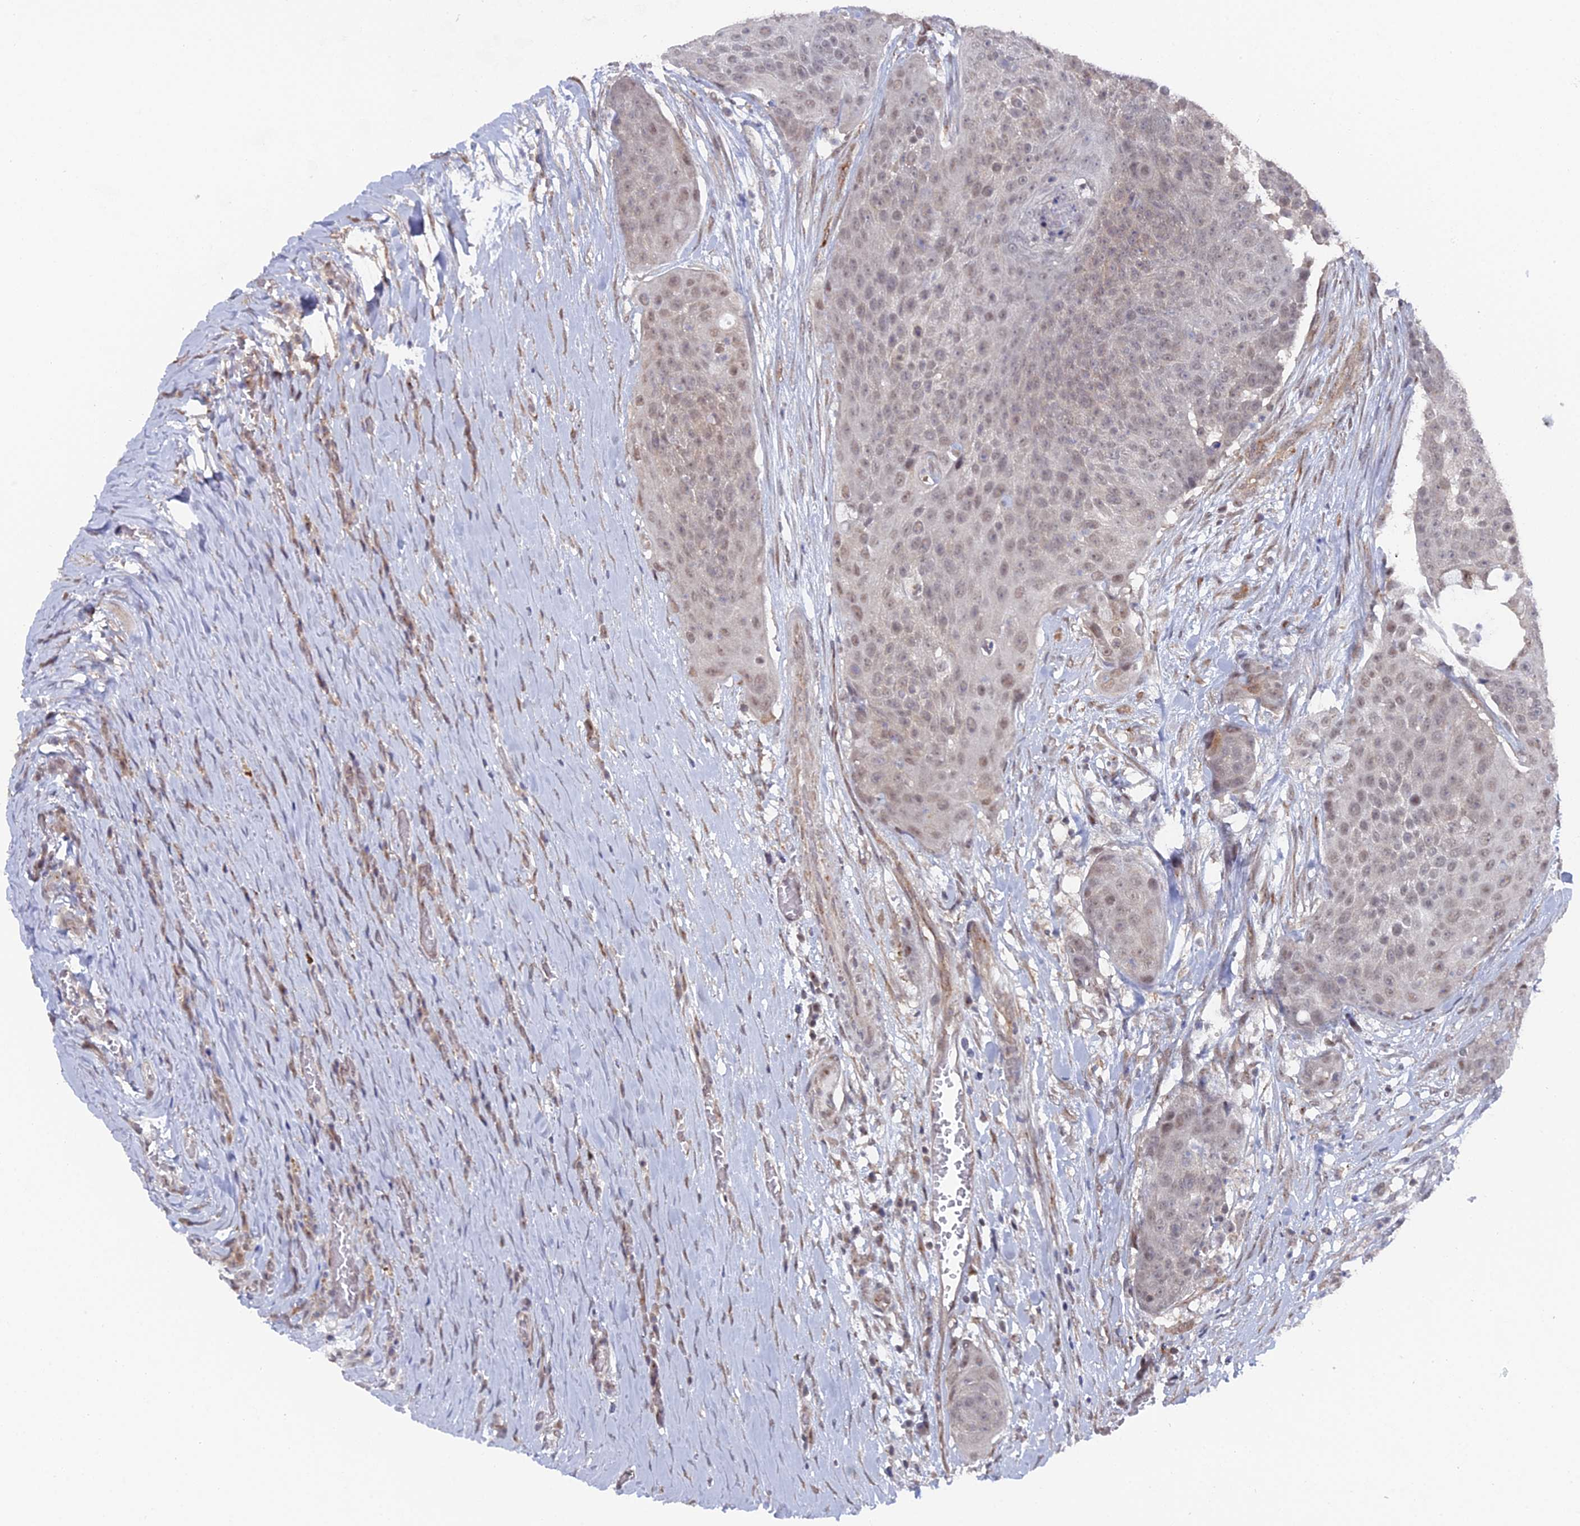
{"staining": {"intensity": "weak", "quantity": "25%-75%", "location": "nuclear"}, "tissue": "urothelial cancer", "cell_type": "Tumor cells", "image_type": "cancer", "snomed": [{"axis": "morphology", "description": "Urothelial carcinoma, High grade"}, {"axis": "topography", "description": "Urinary bladder"}], "caption": "An immunohistochemistry (IHC) micrograph of neoplastic tissue is shown. Protein staining in brown shows weak nuclear positivity in high-grade urothelial carcinoma within tumor cells. (DAB (3,3'-diaminobenzidine) = brown stain, brightfield microscopy at high magnification).", "gene": "FHIP2A", "patient": {"sex": "female", "age": 63}}